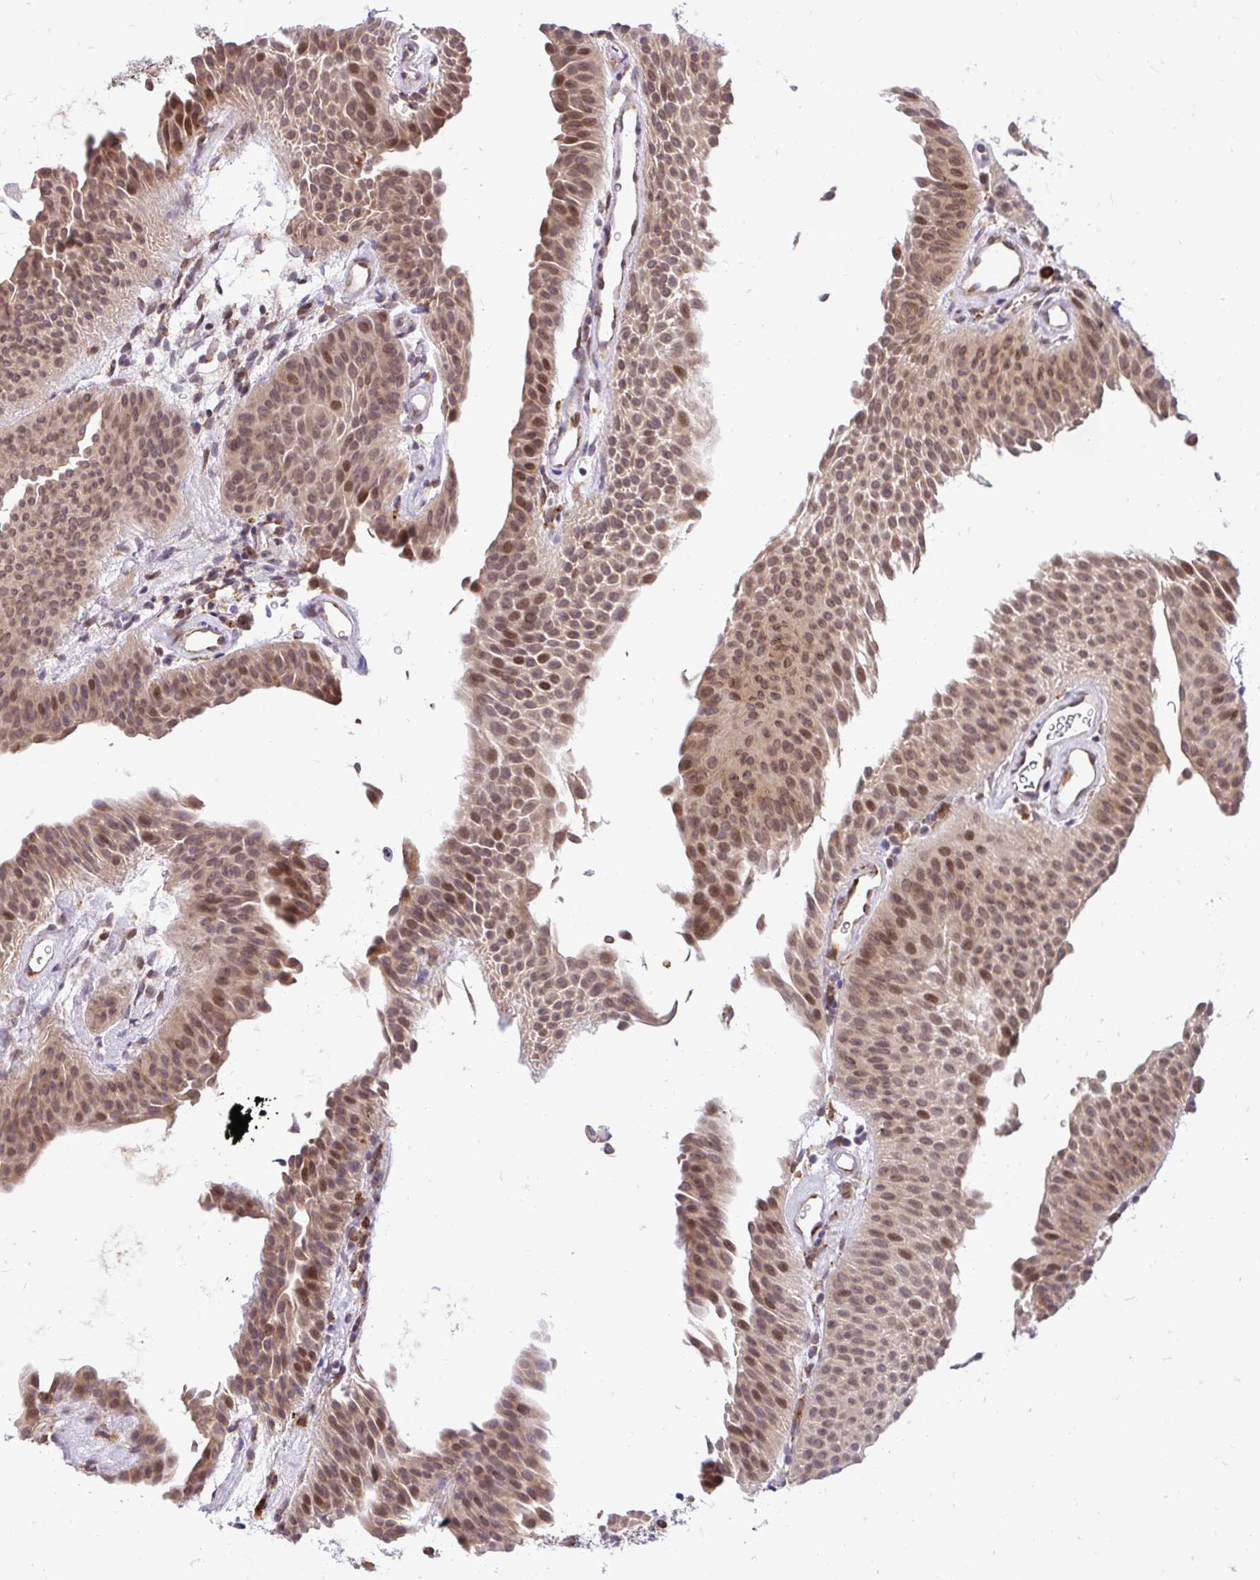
{"staining": {"intensity": "moderate", "quantity": ">75%", "location": "nuclear"}, "tissue": "urothelial cancer", "cell_type": "Tumor cells", "image_type": "cancer", "snomed": [{"axis": "morphology", "description": "Urothelial carcinoma, Low grade"}, {"axis": "topography", "description": "Urinary bladder"}], "caption": "A photomicrograph showing moderate nuclear expression in approximately >75% of tumor cells in low-grade urothelial carcinoma, as visualized by brown immunohistochemical staining.", "gene": "NAALAD2", "patient": {"sex": "female", "age": 60}}